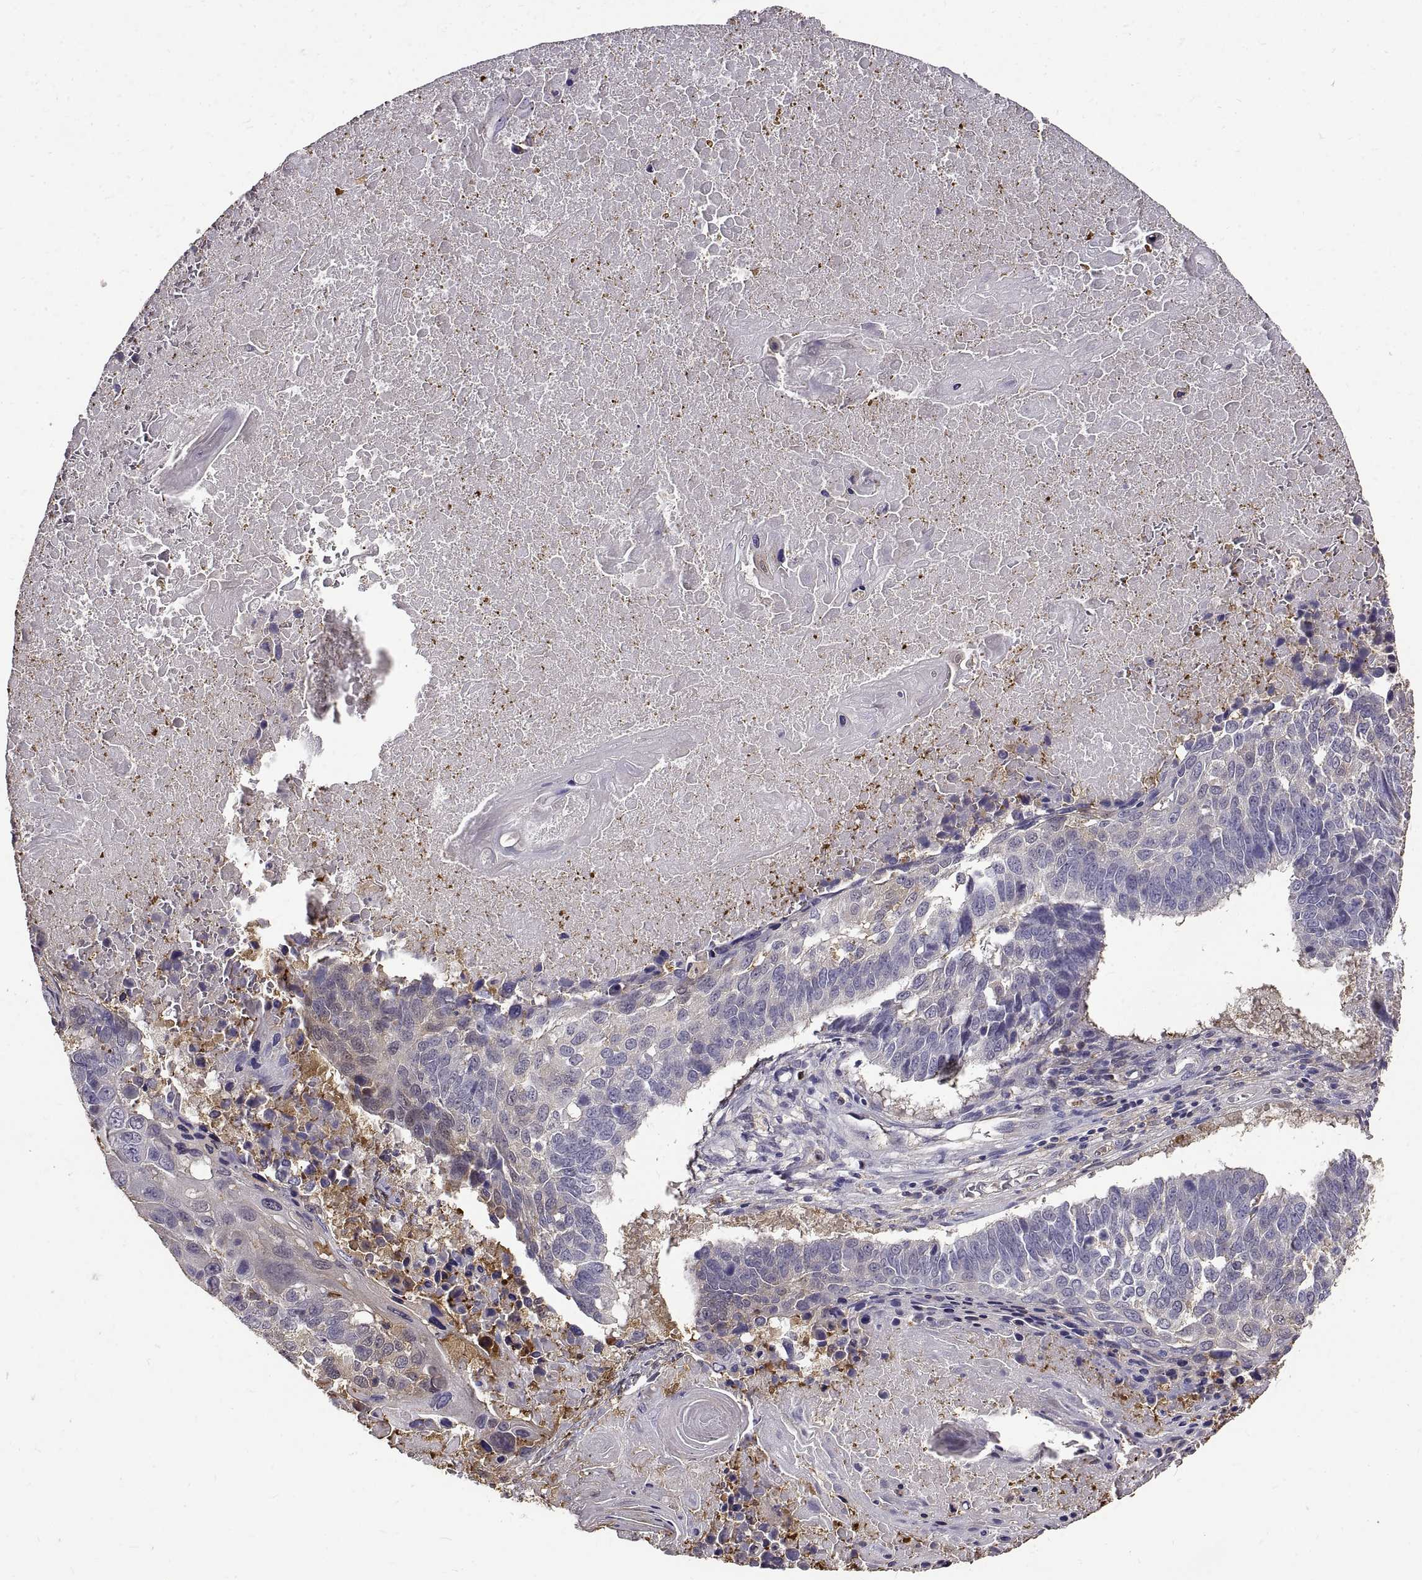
{"staining": {"intensity": "negative", "quantity": "none", "location": "none"}, "tissue": "lung cancer", "cell_type": "Tumor cells", "image_type": "cancer", "snomed": [{"axis": "morphology", "description": "Squamous cell carcinoma, NOS"}, {"axis": "topography", "description": "Lung"}], "caption": "High magnification brightfield microscopy of lung cancer stained with DAB (brown) and counterstained with hematoxylin (blue): tumor cells show no significant staining. The staining was performed using DAB to visualize the protein expression in brown, while the nuclei were stained in blue with hematoxylin (Magnification: 20x).", "gene": "PEA15", "patient": {"sex": "male", "age": 73}}